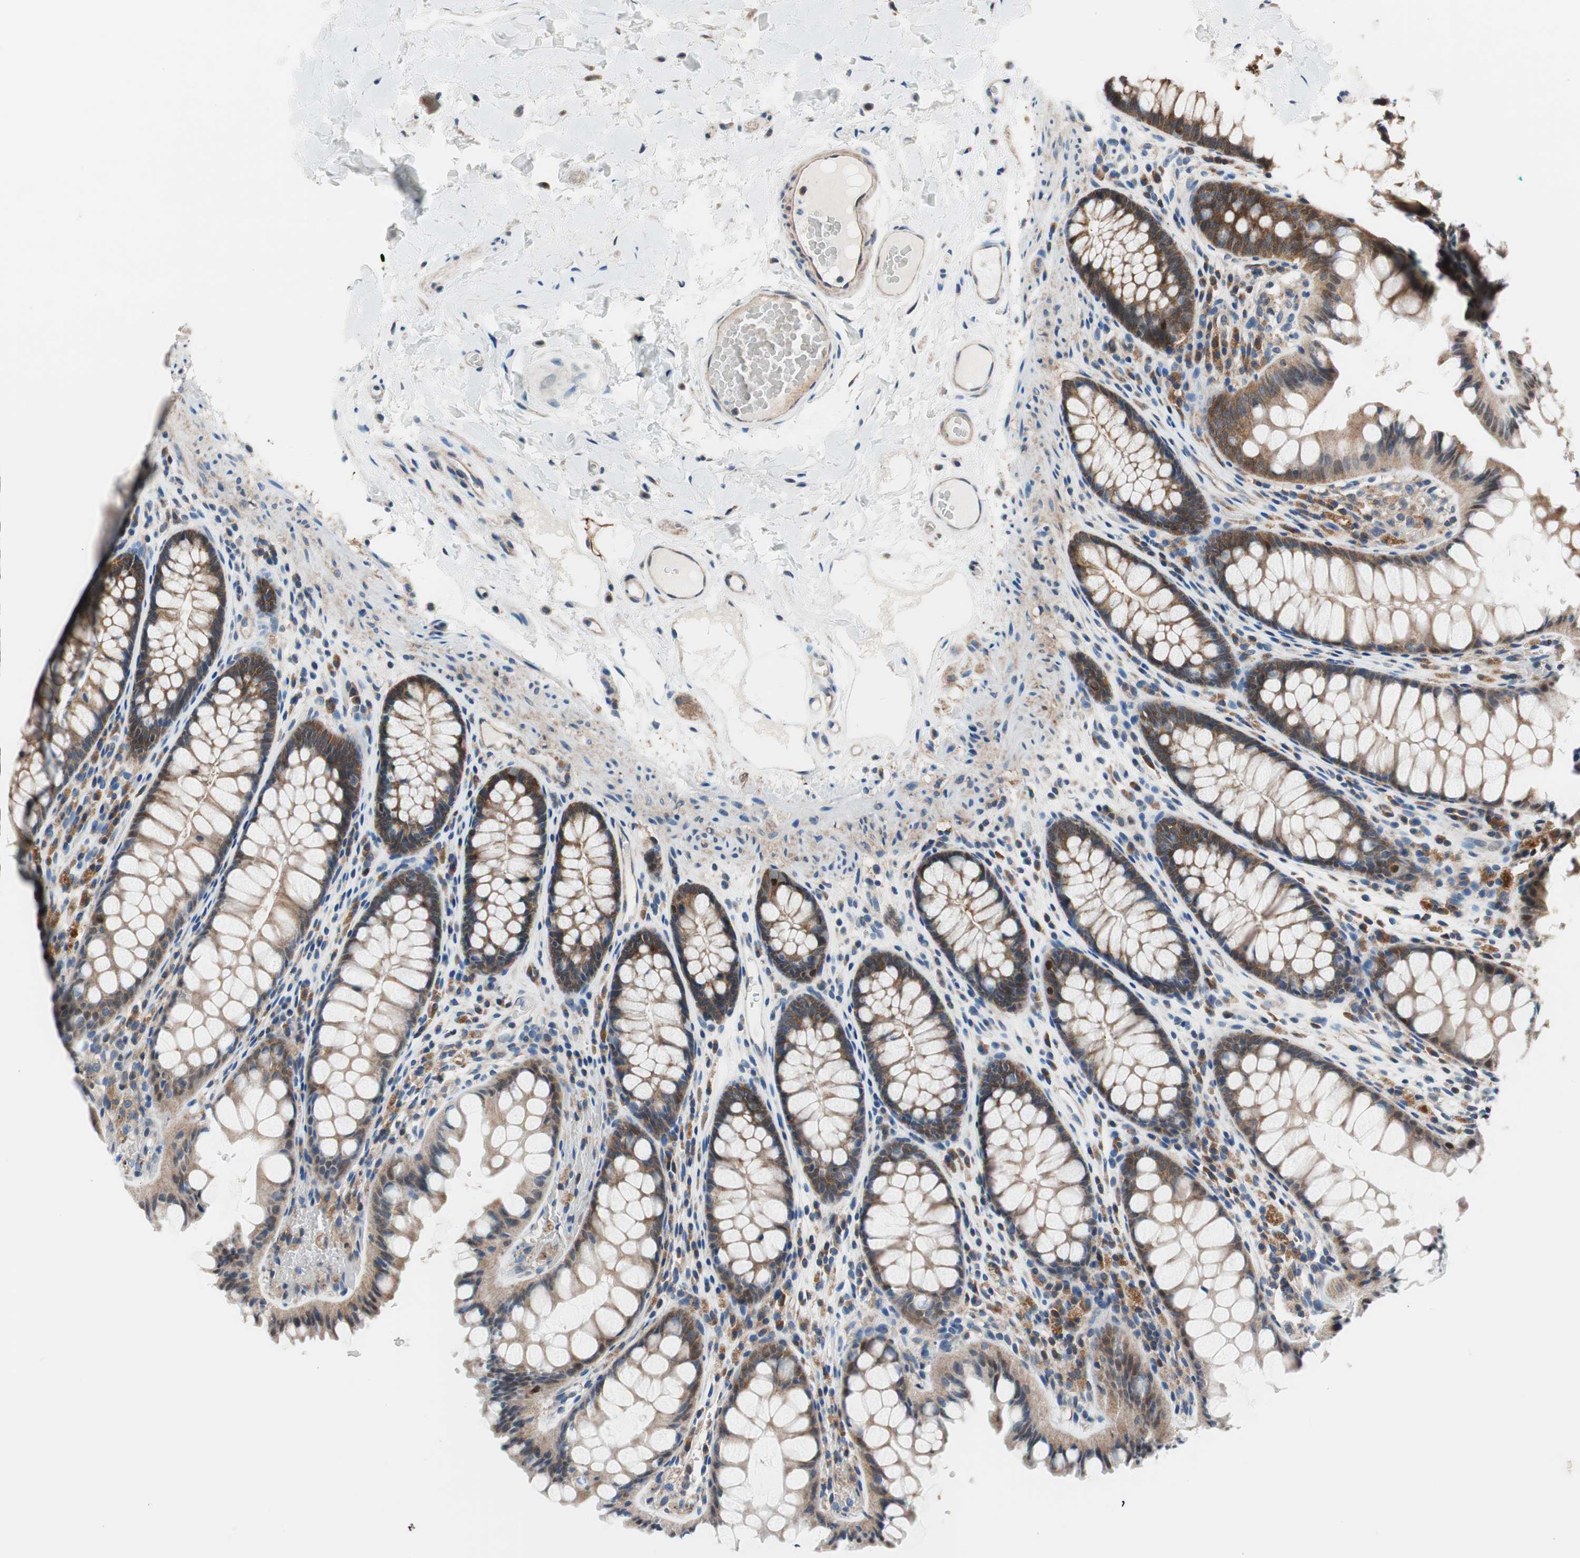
{"staining": {"intensity": "weak", "quantity": ">75%", "location": "cytoplasmic/membranous"}, "tissue": "colon", "cell_type": "Endothelial cells", "image_type": "normal", "snomed": [{"axis": "morphology", "description": "Normal tissue, NOS"}, {"axis": "topography", "description": "Colon"}], "caption": "Immunohistochemical staining of benign colon demonstrates >75% levels of weak cytoplasmic/membranous protein staining in approximately >75% of endothelial cells.", "gene": "PRDX2", "patient": {"sex": "female", "age": 55}}